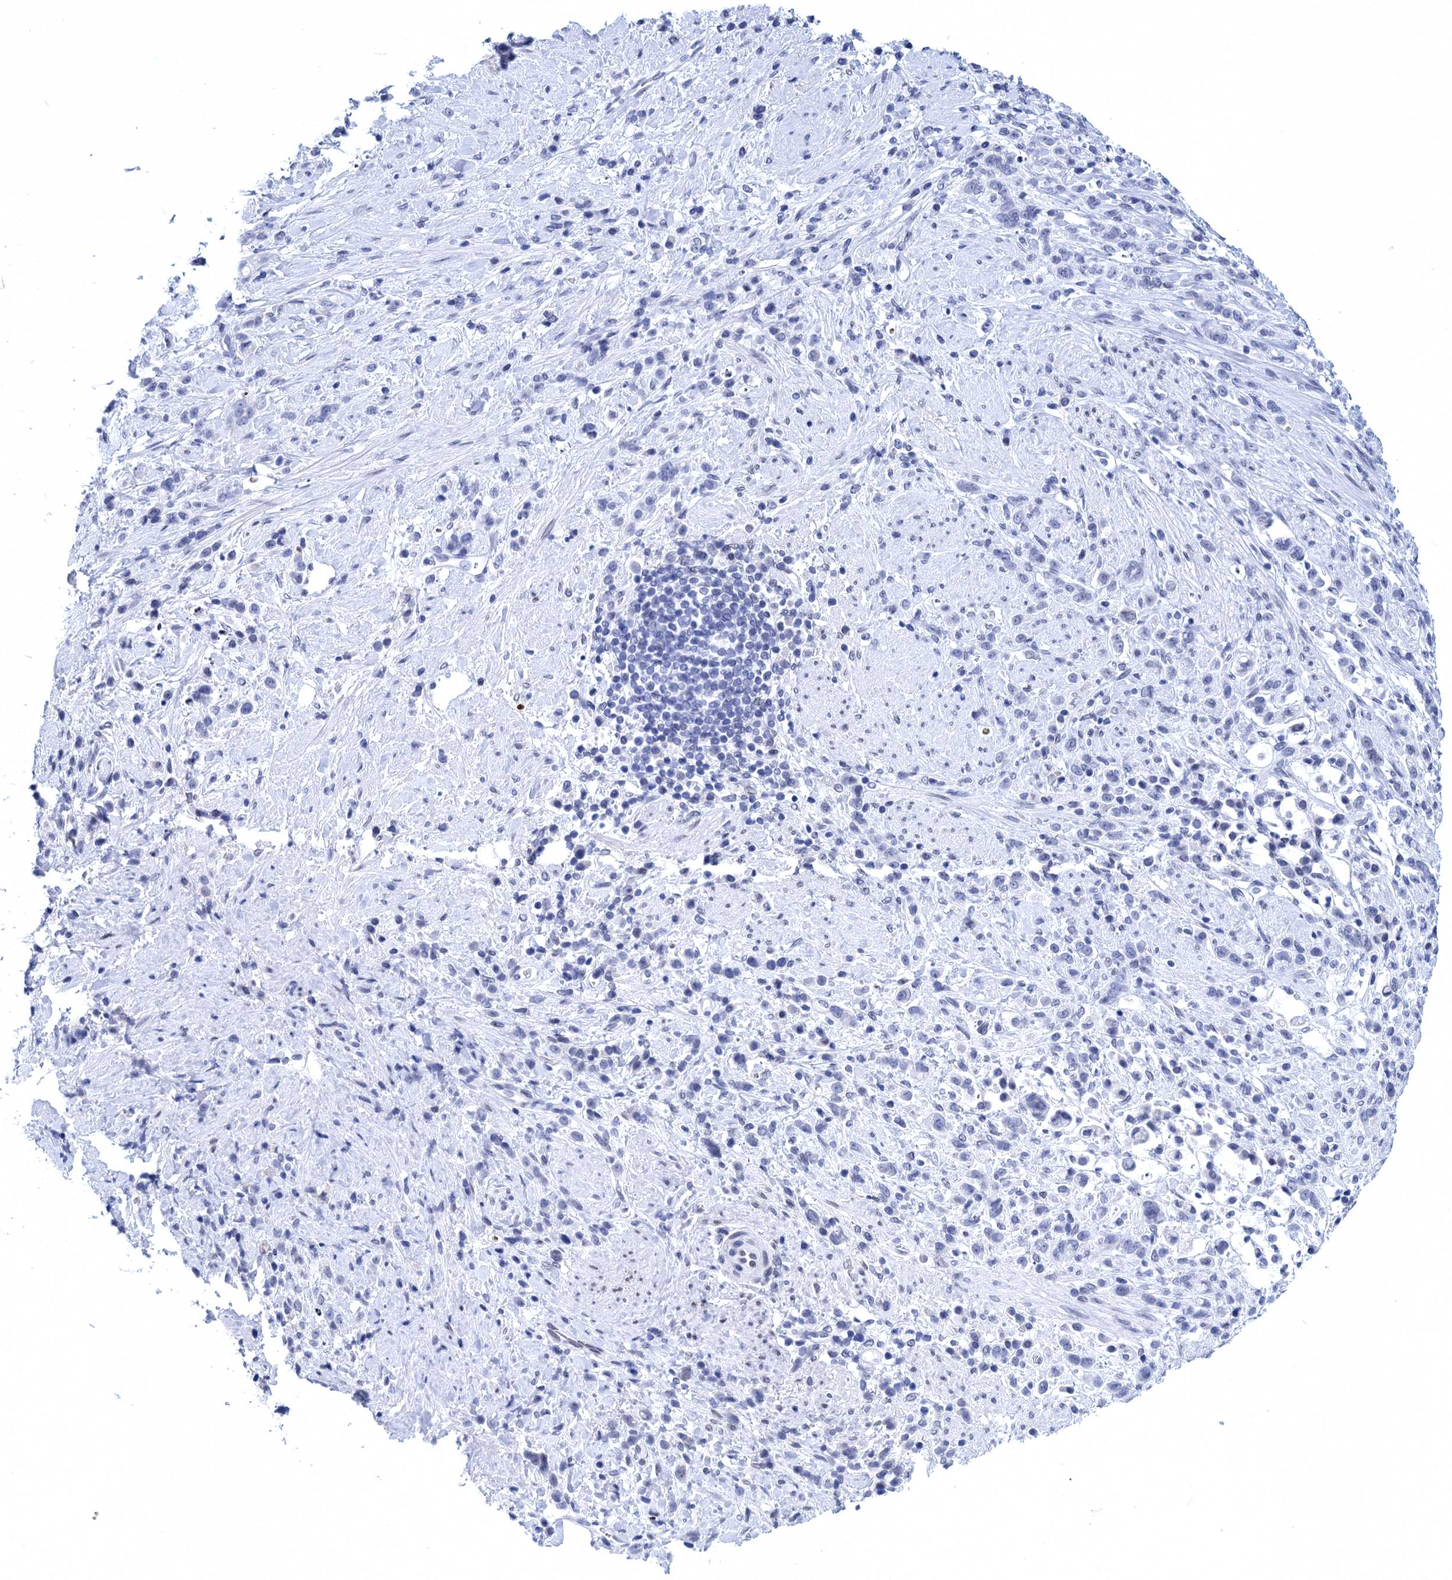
{"staining": {"intensity": "negative", "quantity": "none", "location": "none"}, "tissue": "stomach cancer", "cell_type": "Tumor cells", "image_type": "cancer", "snomed": [{"axis": "morphology", "description": "Adenocarcinoma, NOS"}, {"axis": "topography", "description": "Stomach"}], "caption": "The immunohistochemistry histopathology image has no significant expression in tumor cells of adenocarcinoma (stomach) tissue. Nuclei are stained in blue.", "gene": "METTL25", "patient": {"sex": "female", "age": 60}}